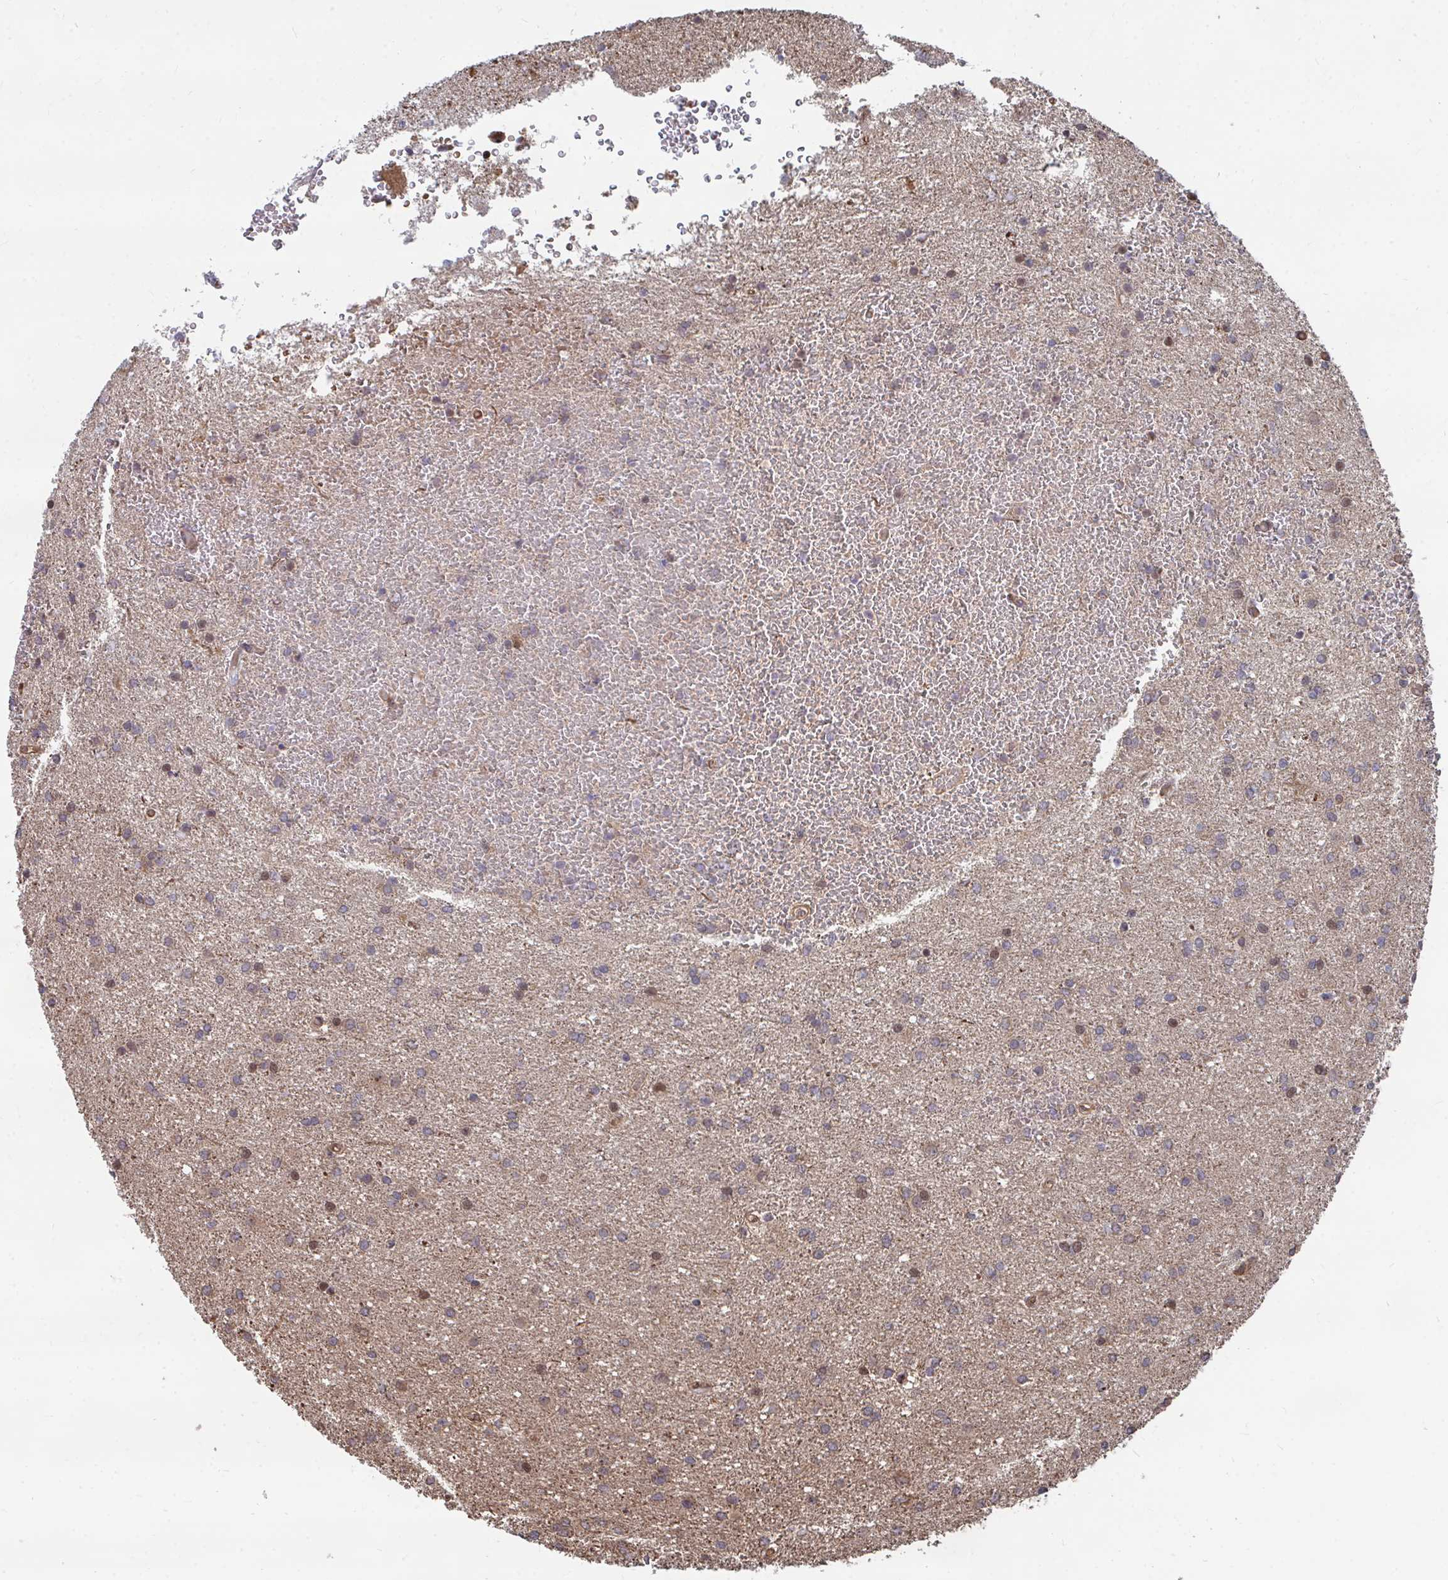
{"staining": {"intensity": "moderate", "quantity": "<25%", "location": "cytoplasmic/membranous"}, "tissue": "glioma", "cell_type": "Tumor cells", "image_type": "cancer", "snomed": [{"axis": "morphology", "description": "Glioma, malignant, High grade"}, {"axis": "topography", "description": "Brain"}], "caption": "Human malignant high-grade glioma stained for a protein (brown) displays moderate cytoplasmic/membranous positive expression in approximately <25% of tumor cells.", "gene": "FAM89A", "patient": {"sex": "female", "age": 50}}